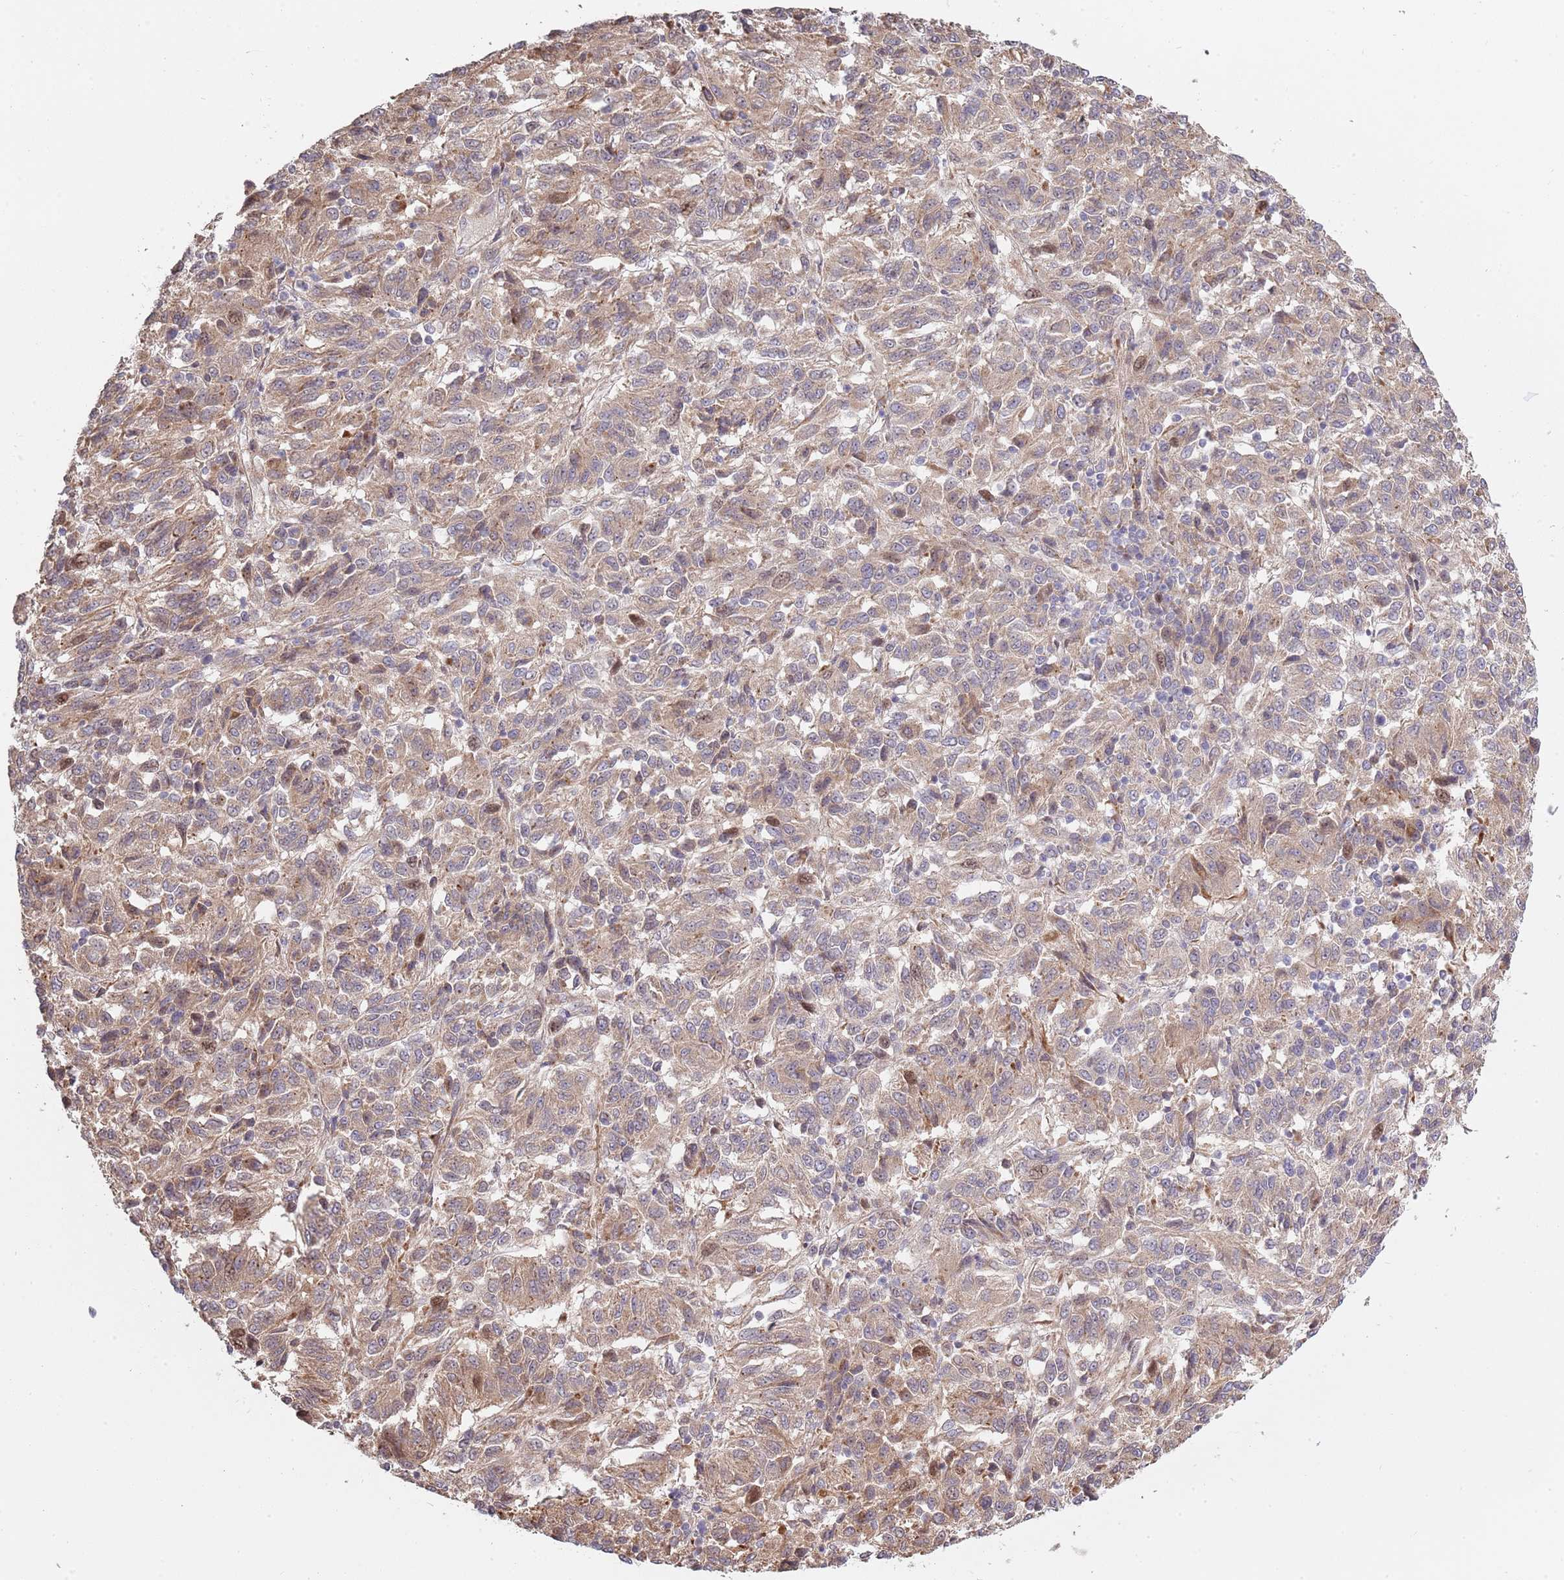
{"staining": {"intensity": "weak", "quantity": ">75%", "location": "cytoplasmic/membranous"}, "tissue": "melanoma", "cell_type": "Tumor cells", "image_type": "cancer", "snomed": [{"axis": "morphology", "description": "Malignant melanoma, Metastatic site"}, {"axis": "topography", "description": "Lung"}], "caption": "Immunohistochemical staining of malignant melanoma (metastatic site) demonstrates weak cytoplasmic/membranous protein expression in about >75% of tumor cells.", "gene": "SYNDIG1L", "patient": {"sex": "male", "age": 64}}